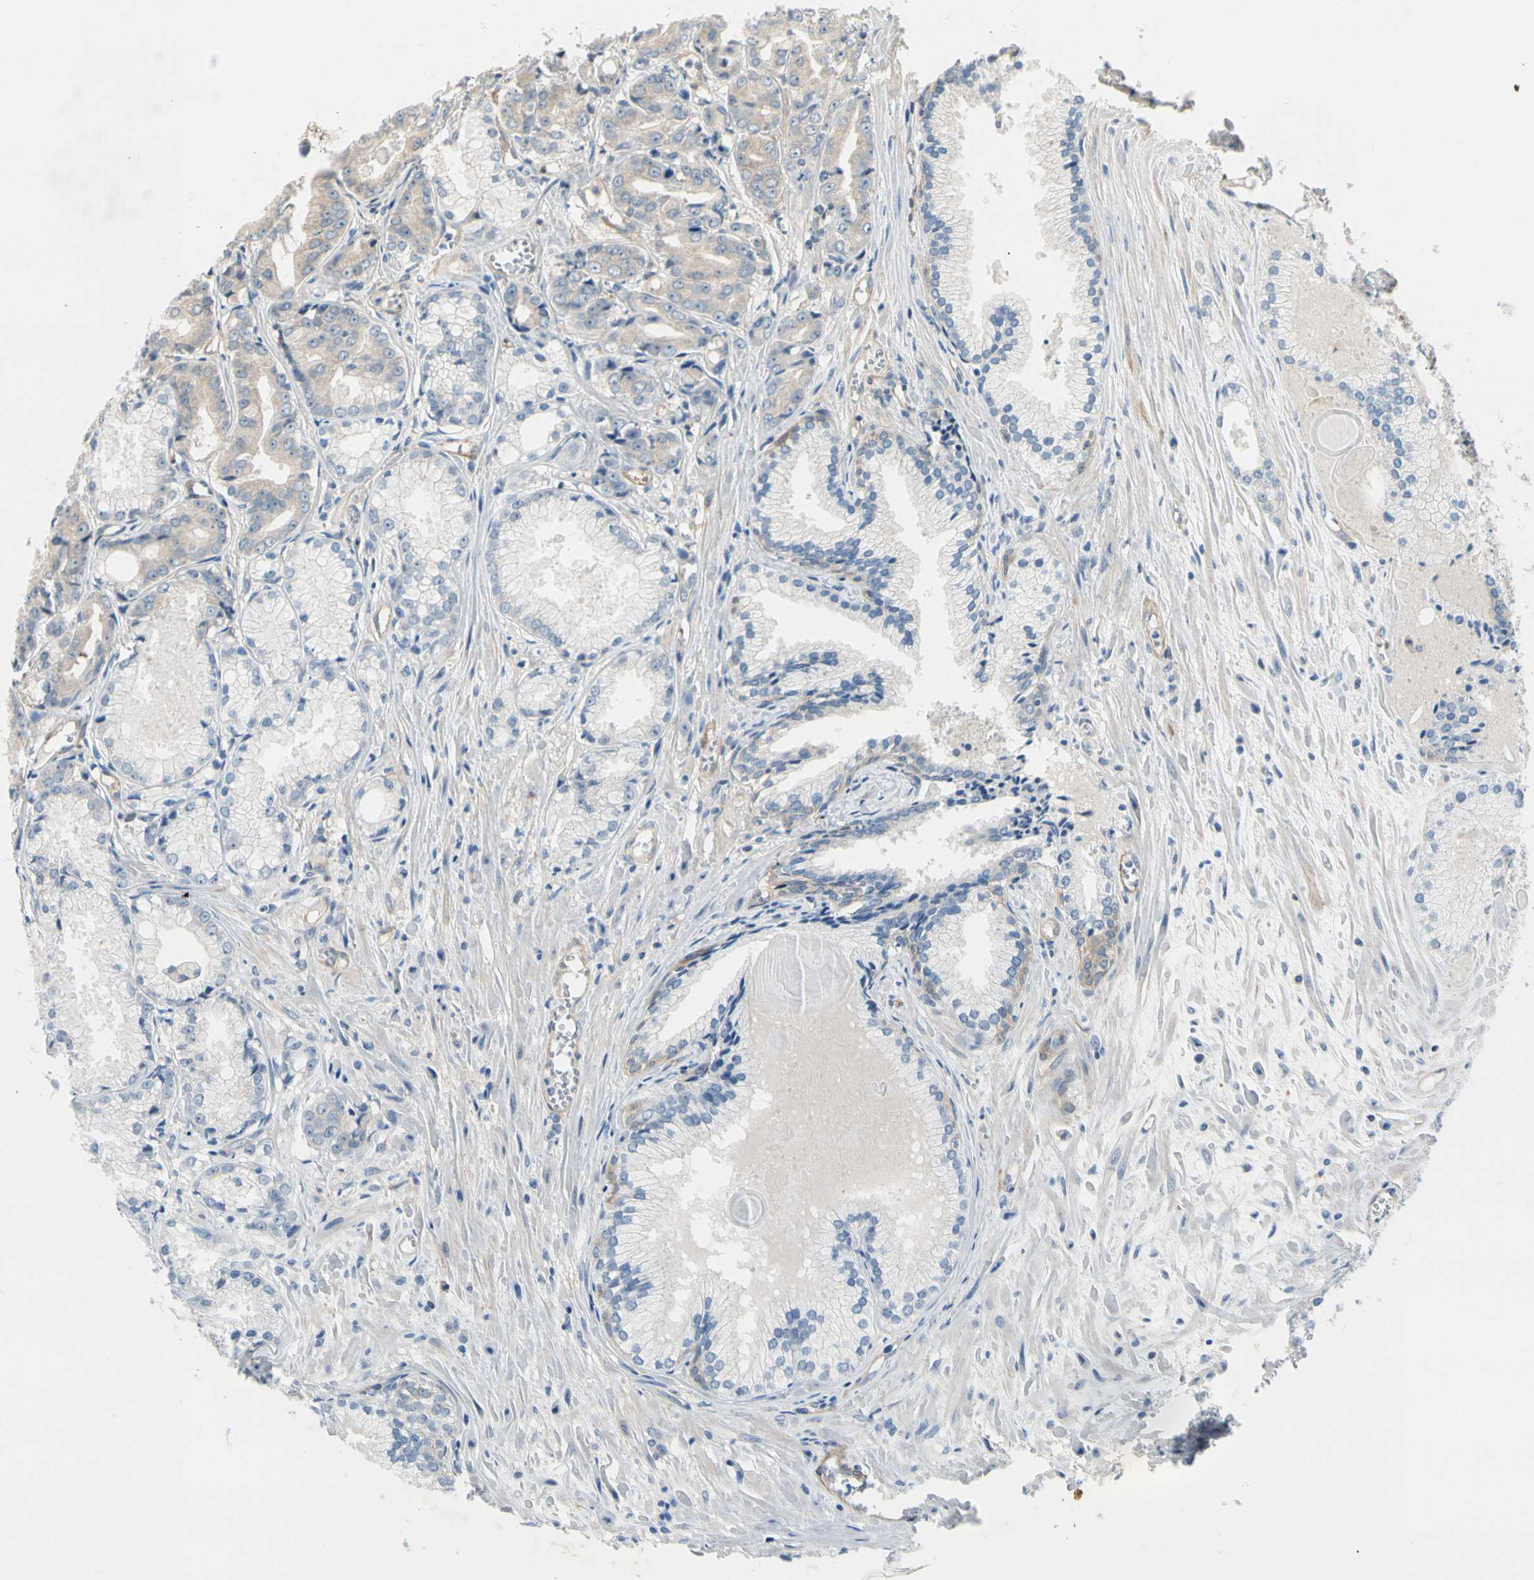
{"staining": {"intensity": "weak", "quantity": ">75%", "location": "cytoplasmic/membranous"}, "tissue": "prostate cancer", "cell_type": "Tumor cells", "image_type": "cancer", "snomed": [{"axis": "morphology", "description": "Adenocarcinoma, Low grade"}, {"axis": "topography", "description": "Prostate"}], "caption": "The photomicrograph exhibits a brown stain indicating the presence of a protein in the cytoplasmic/membranous of tumor cells in prostate cancer.", "gene": "RASGRF1", "patient": {"sex": "male", "age": 72}}